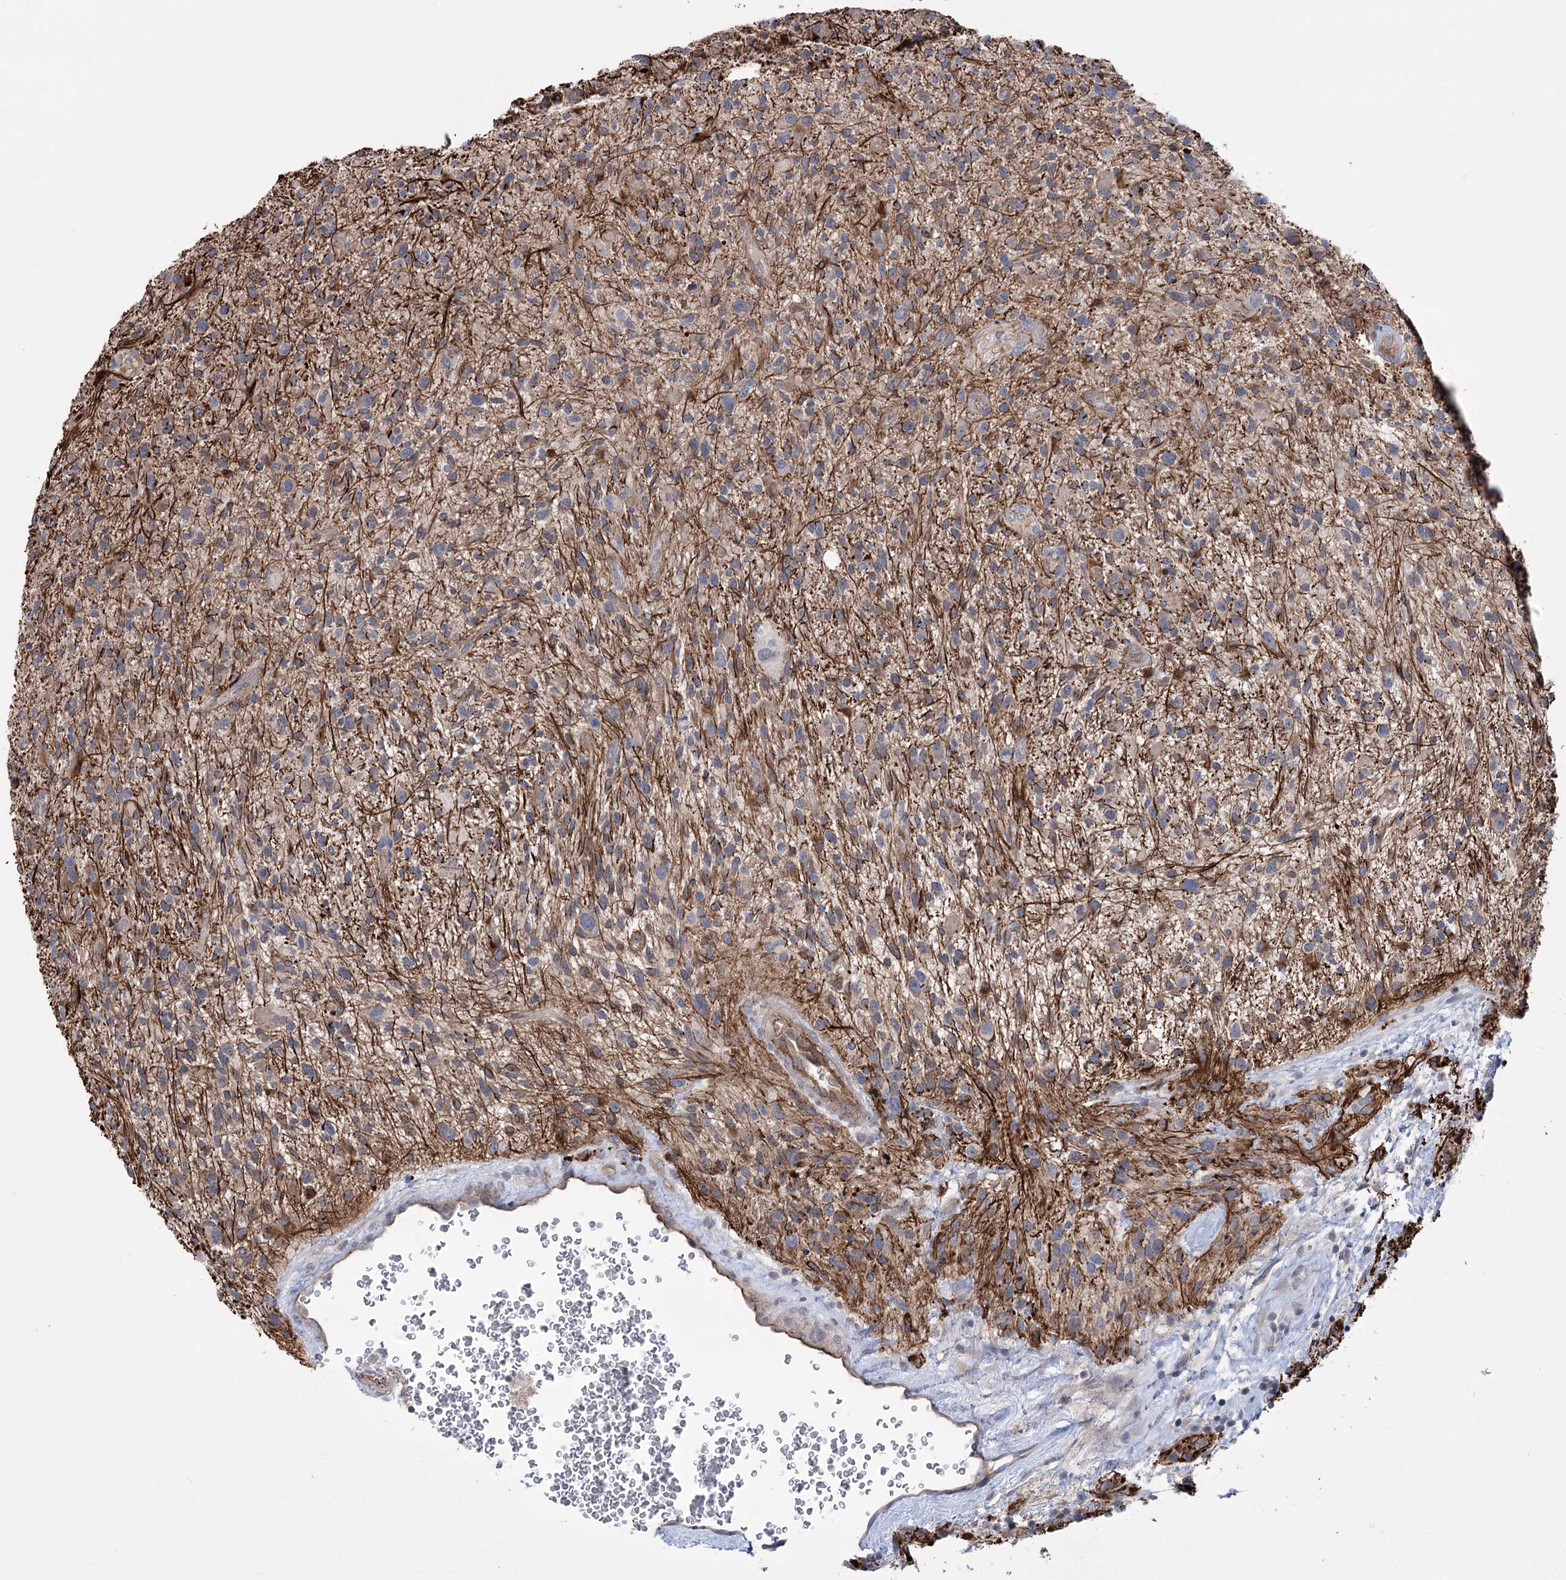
{"staining": {"intensity": "weak", "quantity": "<25%", "location": "cytoplasmic/membranous"}, "tissue": "glioma", "cell_type": "Tumor cells", "image_type": "cancer", "snomed": [{"axis": "morphology", "description": "Glioma, malignant, High grade"}, {"axis": "topography", "description": "Brain"}], "caption": "Tumor cells are negative for brown protein staining in high-grade glioma (malignant).", "gene": "TRIM71", "patient": {"sex": "male", "age": 47}}